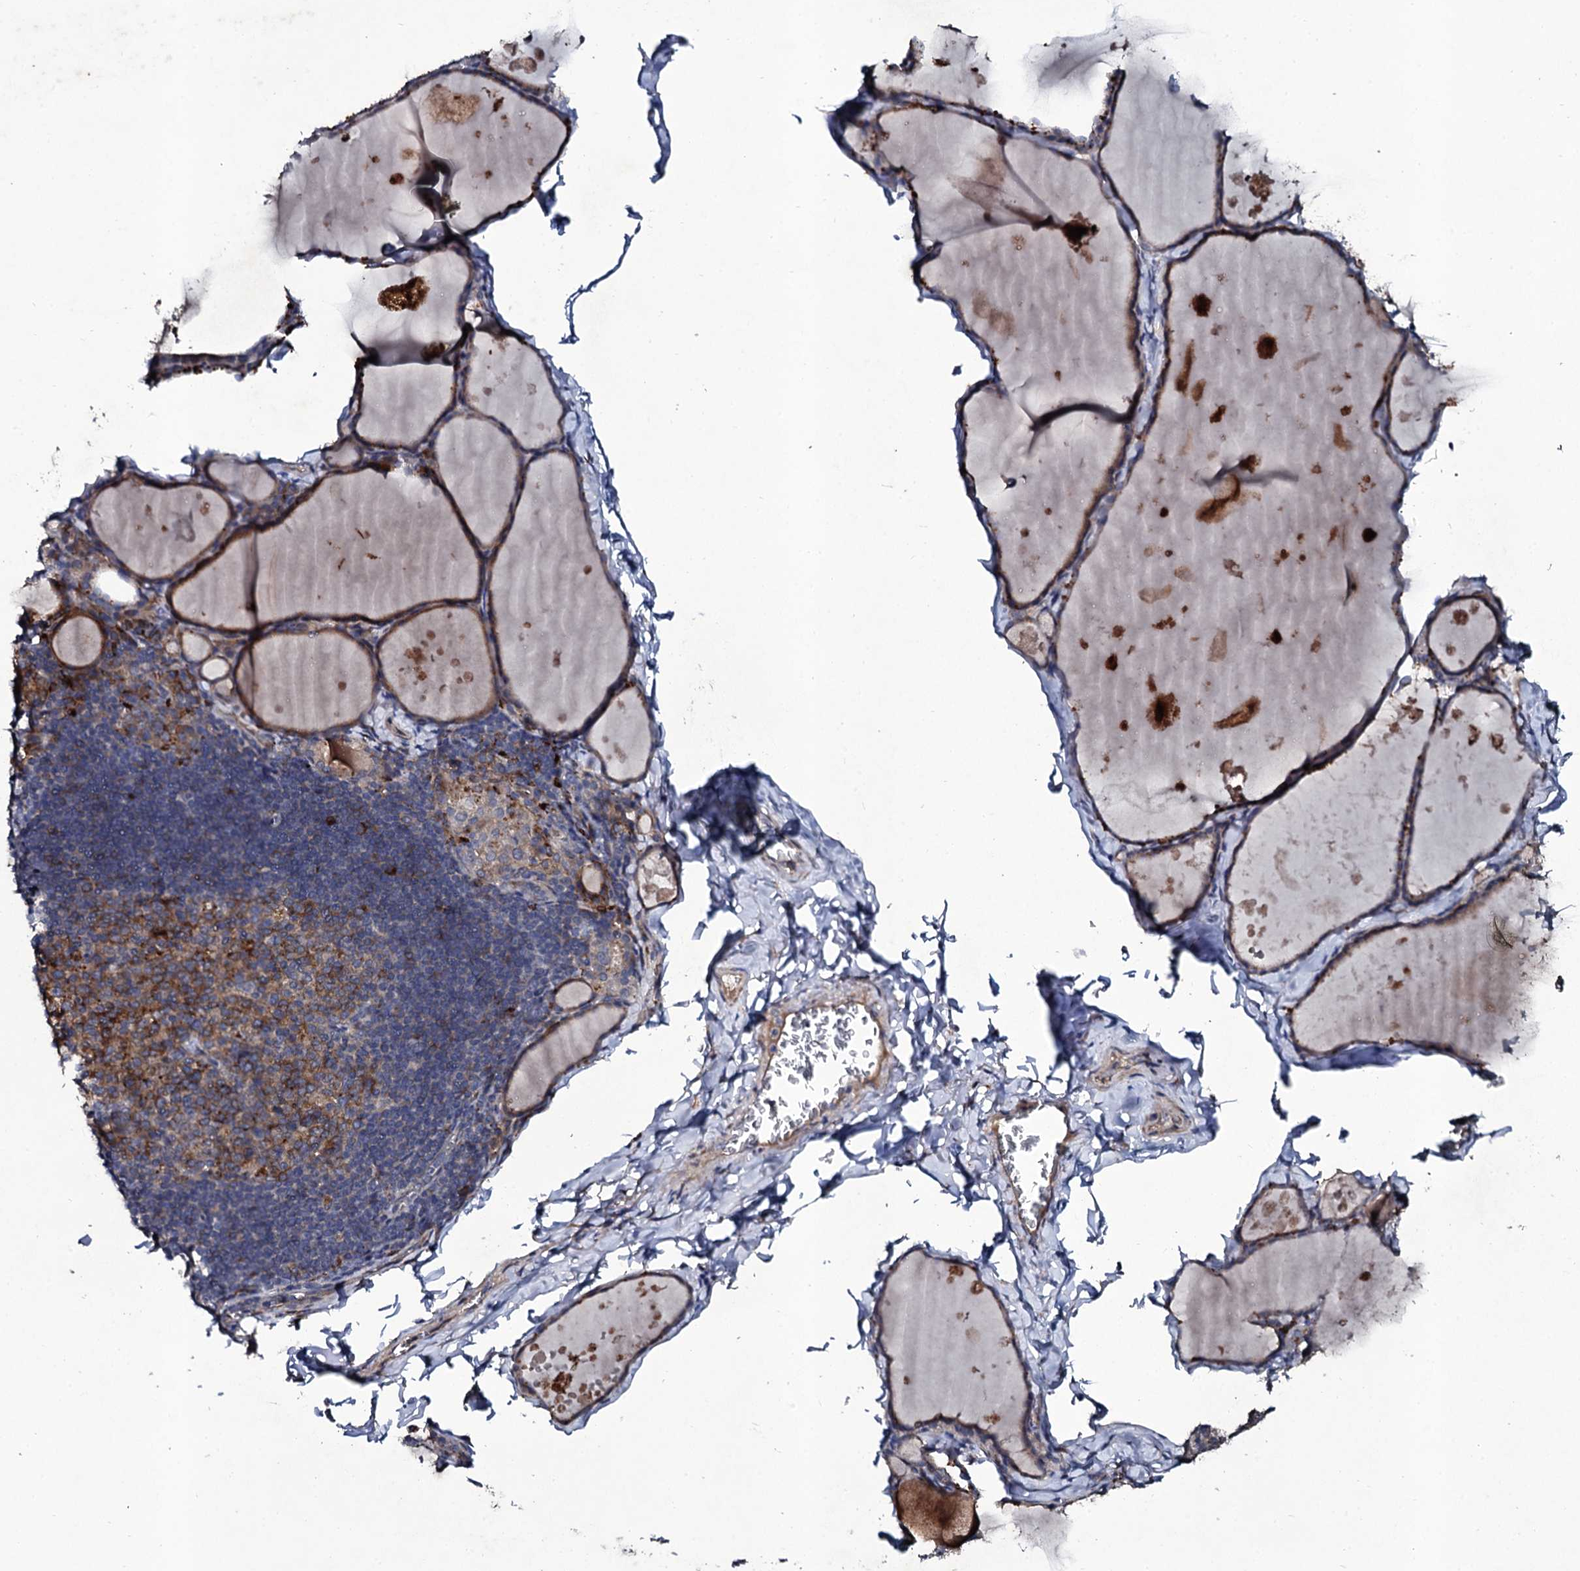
{"staining": {"intensity": "moderate", "quantity": "25%-75%", "location": "cytoplasmic/membranous"}, "tissue": "thyroid gland", "cell_type": "Glandular cells", "image_type": "normal", "snomed": [{"axis": "morphology", "description": "Normal tissue, NOS"}, {"axis": "topography", "description": "Thyroid gland"}], "caption": "Immunohistochemistry (IHC) staining of benign thyroid gland, which displays medium levels of moderate cytoplasmic/membranous expression in approximately 25%-75% of glandular cells indicating moderate cytoplasmic/membranous protein positivity. The staining was performed using DAB (brown) for protein detection and nuclei were counterstained in hematoxylin (blue).", "gene": "LRRC28", "patient": {"sex": "male", "age": 56}}